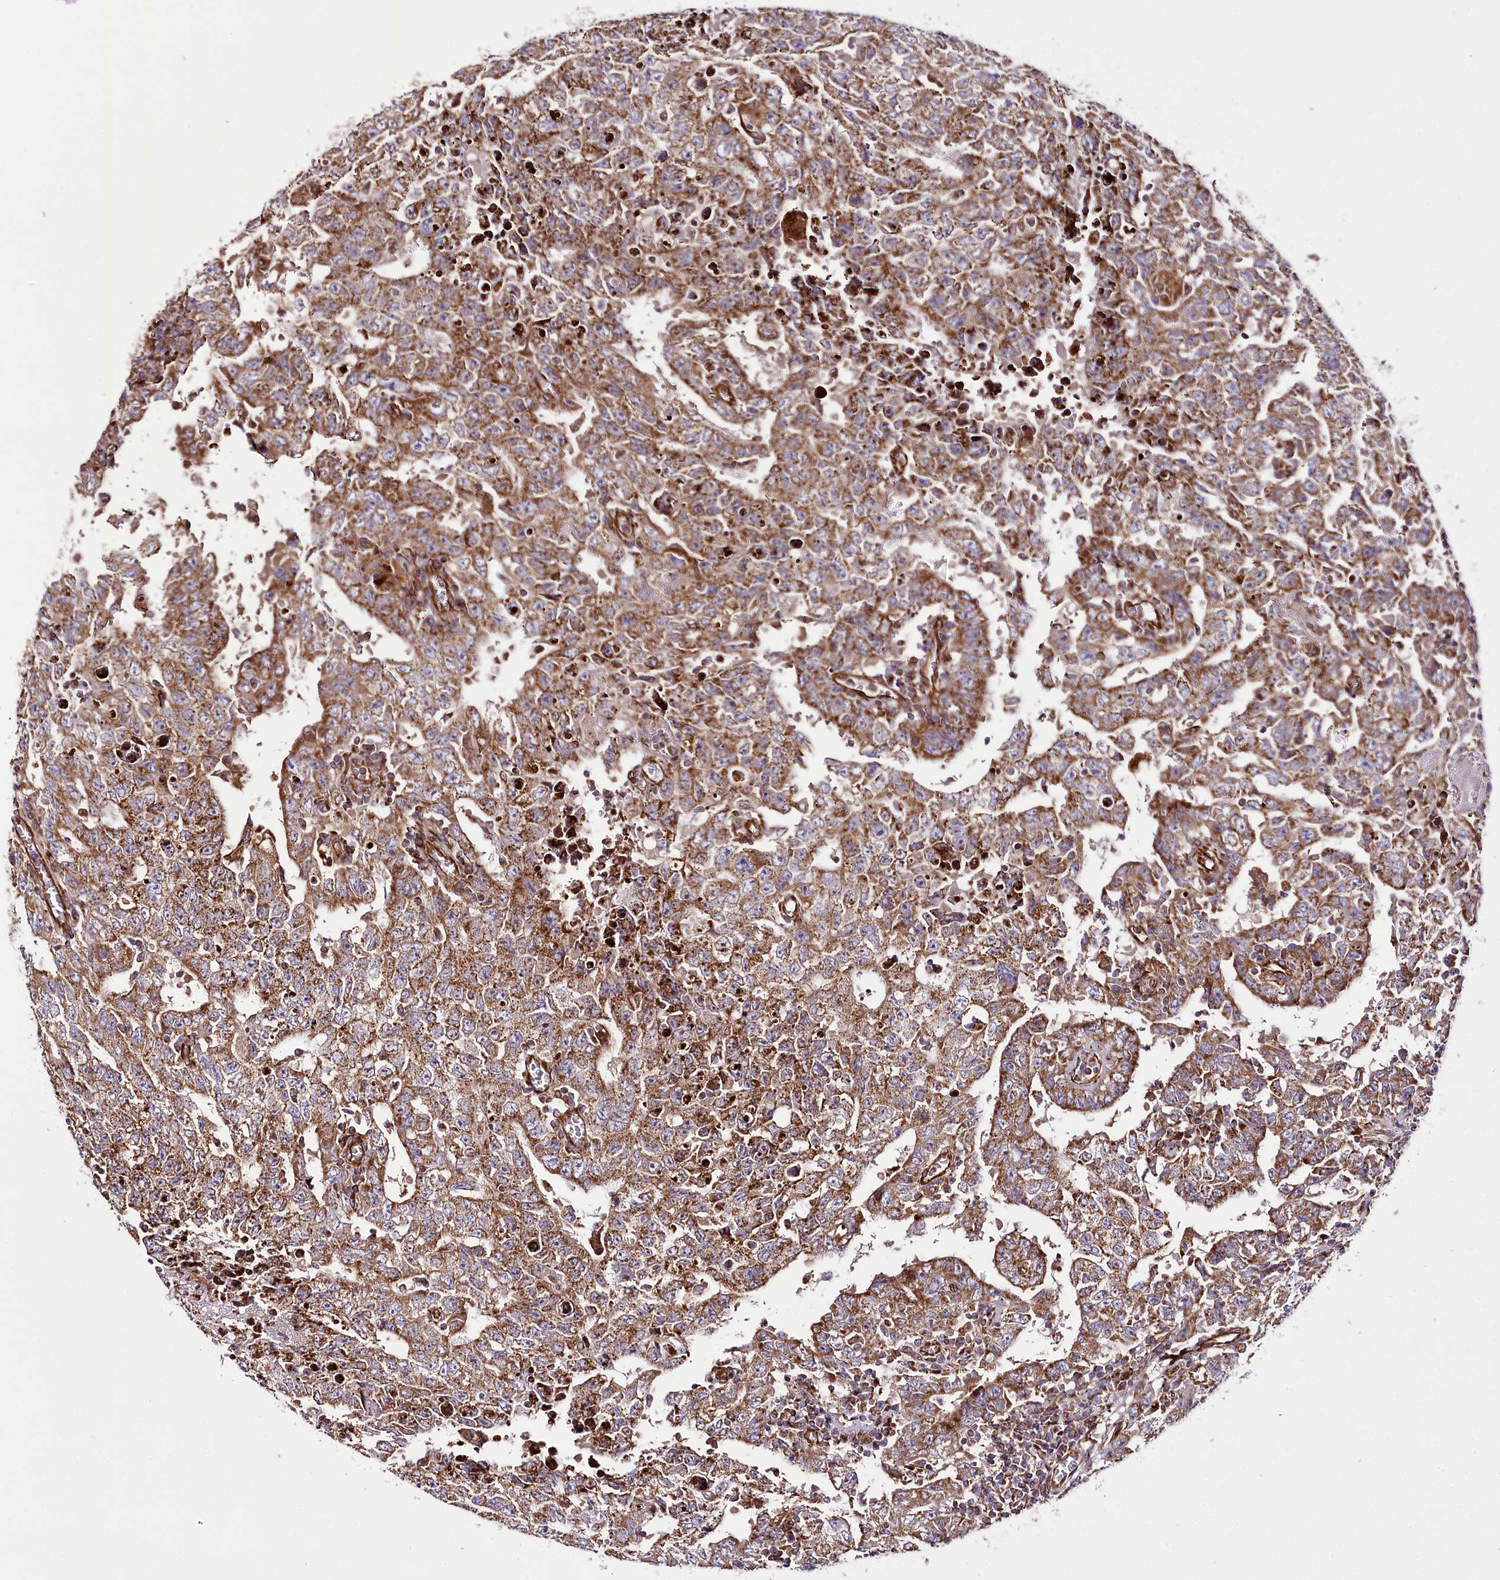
{"staining": {"intensity": "strong", "quantity": ">75%", "location": "cytoplasmic/membranous"}, "tissue": "testis cancer", "cell_type": "Tumor cells", "image_type": "cancer", "snomed": [{"axis": "morphology", "description": "Carcinoma, Embryonal, NOS"}, {"axis": "topography", "description": "Testis"}], "caption": "A brown stain labels strong cytoplasmic/membranous expression of a protein in human testis embryonal carcinoma tumor cells.", "gene": "THUMPD3", "patient": {"sex": "male", "age": 26}}